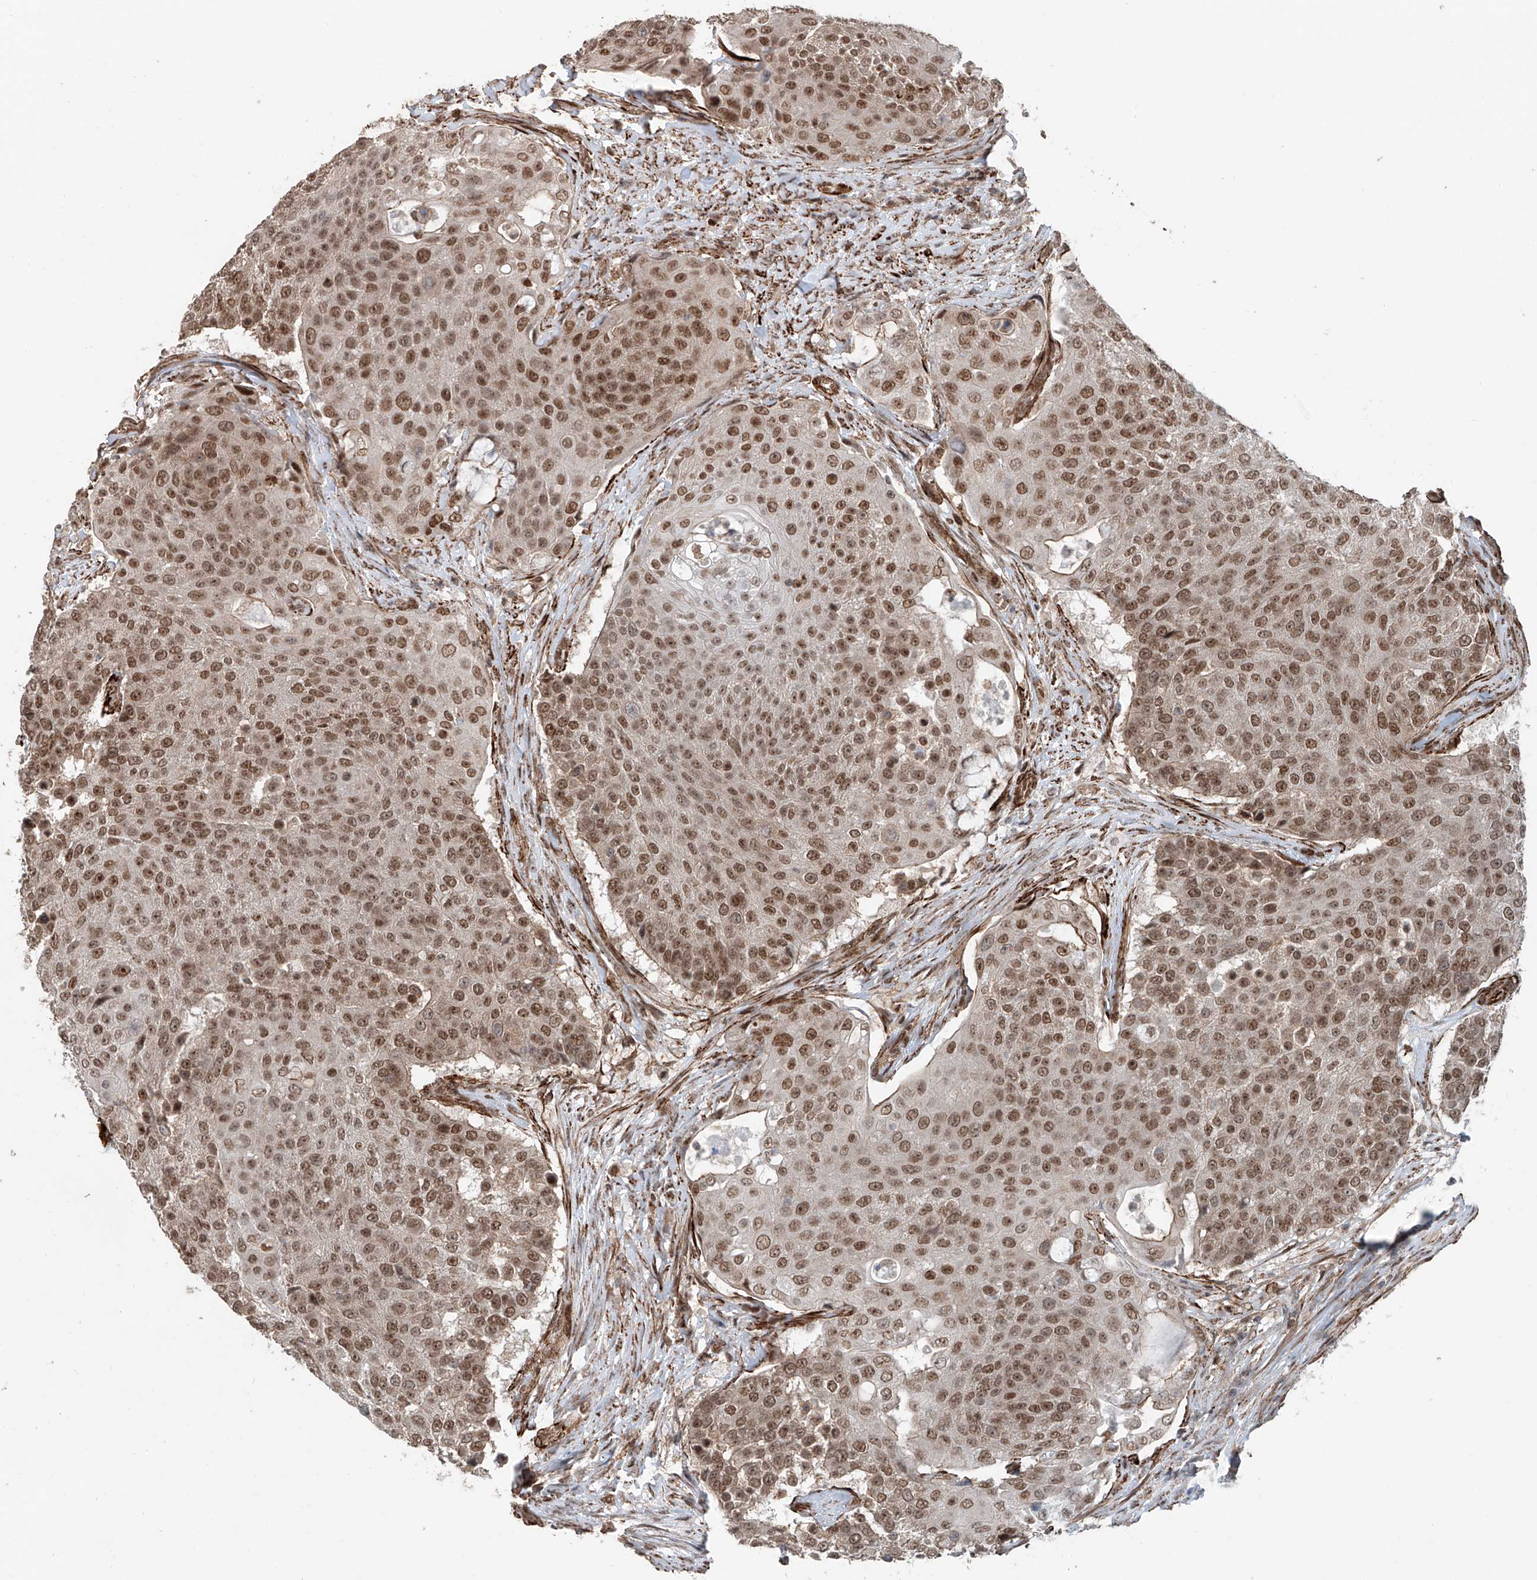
{"staining": {"intensity": "moderate", "quantity": ">75%", "location": "nuclear"}, "tissue": "urothelial cancer", "cell_type": "Tumor cells", "image_type": "cancer", "snomed": [{"axis": "morphology", "description": "Urothelial carcinoma, High grade"}, {"axis": "topography", "description": "Urinary bladder"}], "caption": "IHC histopathology image of urothelial cancer stained for a protein (brown), which exhibits medium levels of moderate nuclear staining in about >75% of tumor cells.", "gene": "SDE2", "patient": {"sex": "female", "age": 63}}